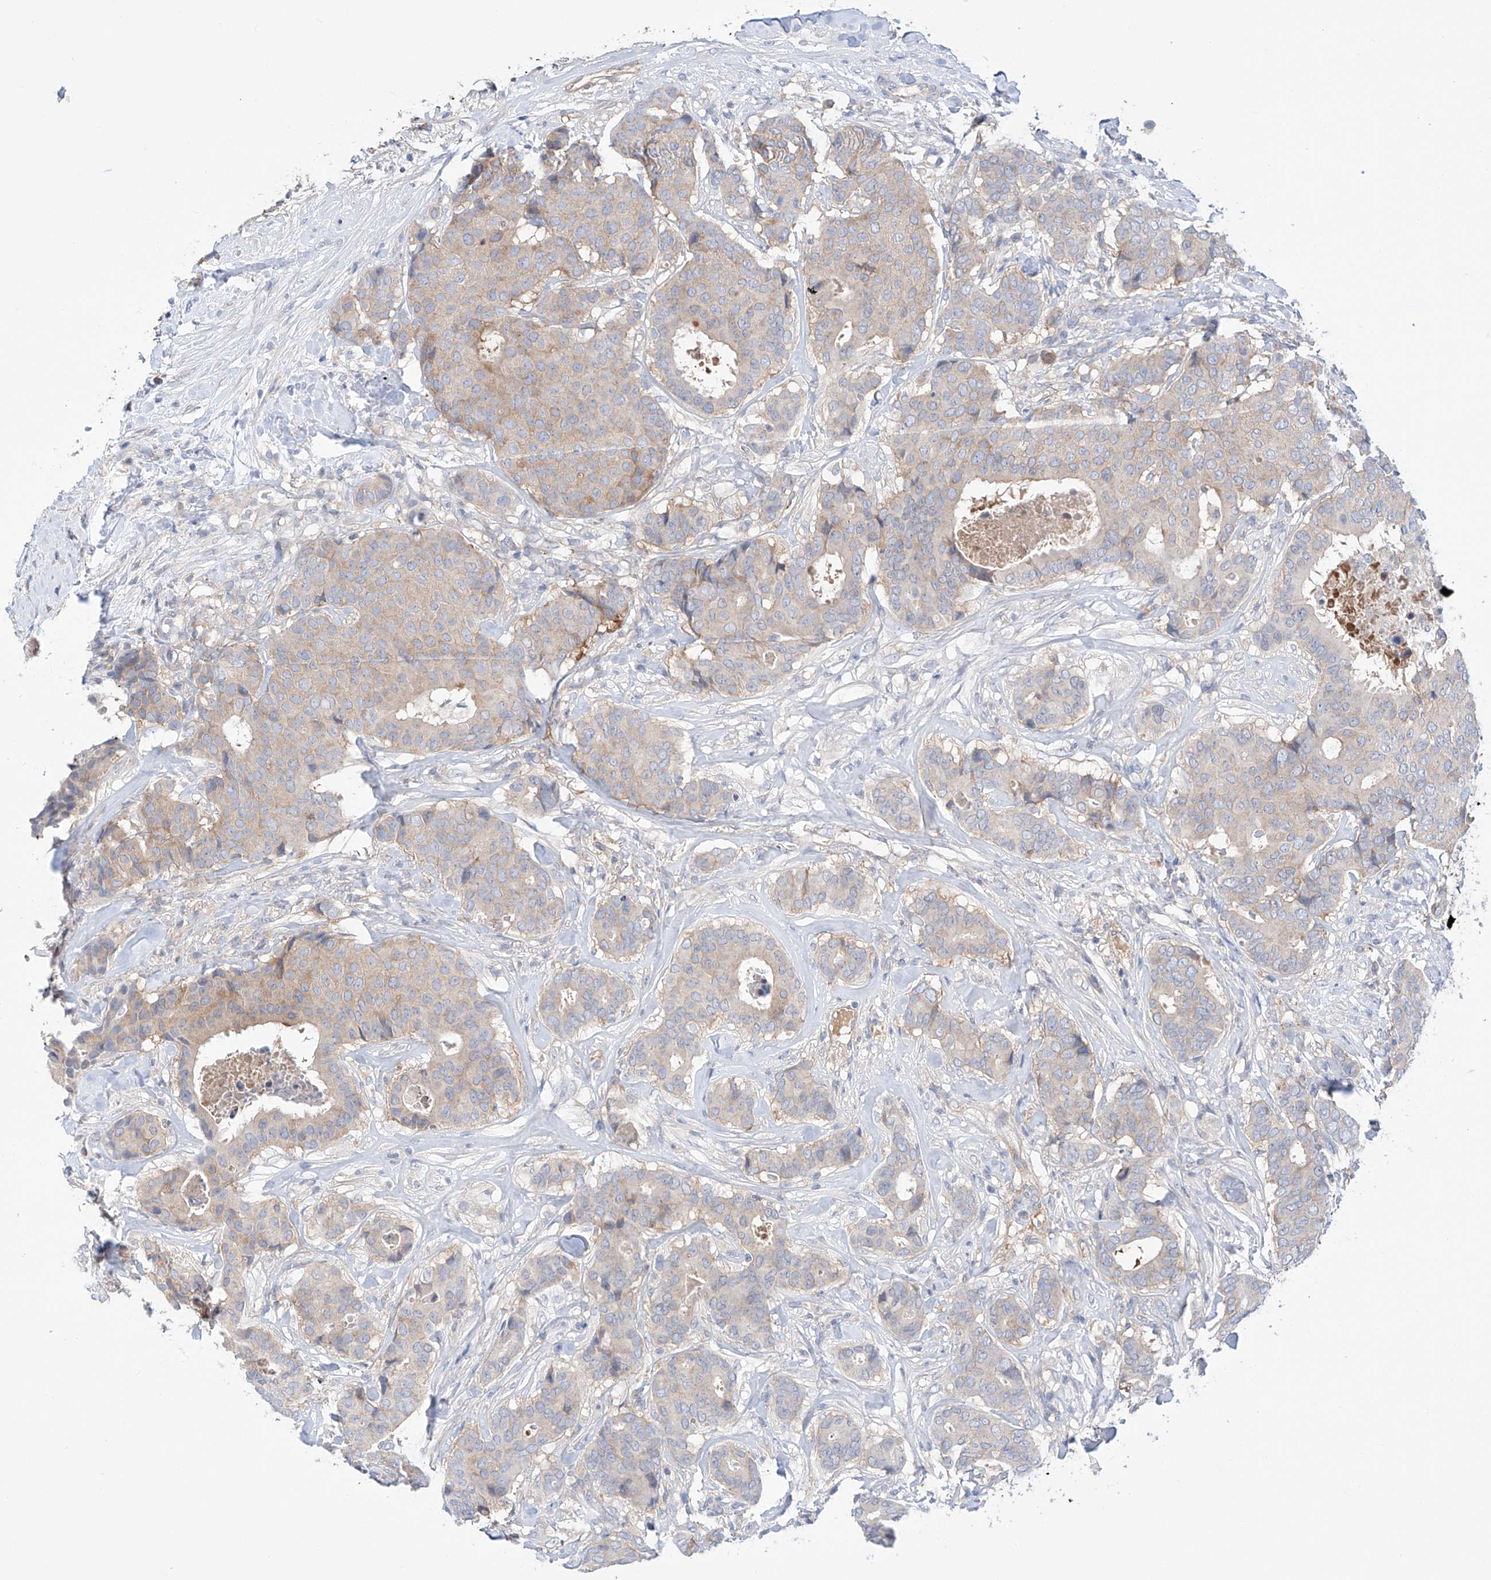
{"staining": {"intensity": "weak", "quantity": "25%-75%", "location": "cytoplasmic/membranous"}, "tissue": "breast cancer", "cell_type": "Tumor cells", "image_type": "cancer", "snomed": [{"axis": "morphology", "description": "Duct carcinoma"}, {"axis": "topography", "description": "Breast"}], "caption": "DAB immunohistochemical staining of breast cancer shows weak cytoplasmic/membranous protein positivity in approximately 25%-75% of tumor cells.", "gene": "PGGT1B", "patient": {"sex": "female", "age": 75}}